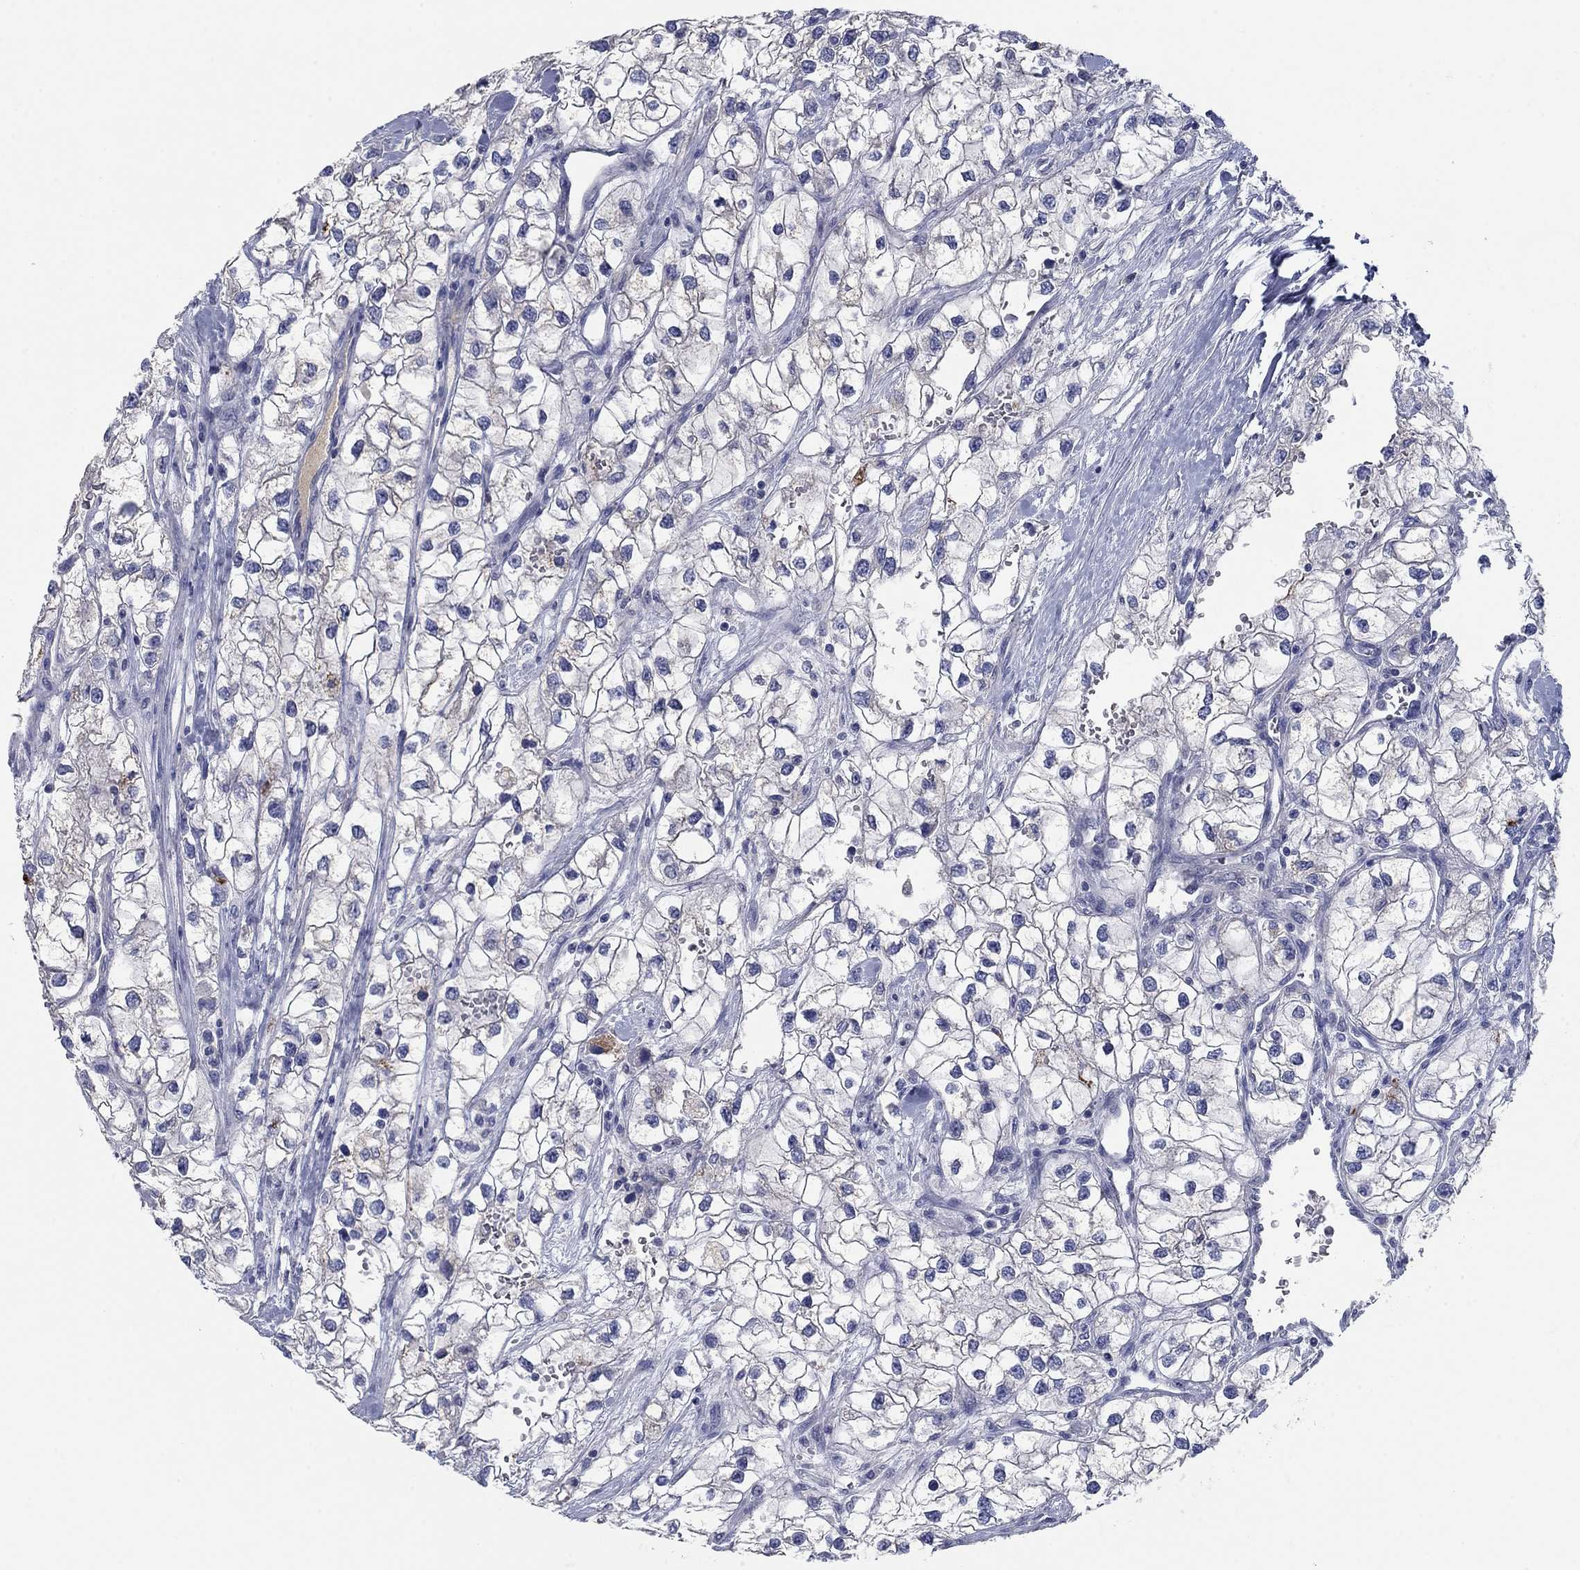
{"staining": {"intensity": "negative", "quantity": "none", "location": "none"}, "tissue": "renal cancer", "cell_type": "Tumor cells", "image_type": "cancer", "snomed": [{"axis": "morphology", "description": "Adenocarcinoma, NOS"}, {"axis": "topography", "description": "Kidney"}], "caption": "A photomicrograph of adenocarcinoma (renal) stained for a protein demonstrates no brown staining in tumor cells.", "gene": "APOC3", "patient": {"sex": "male", "age": 59}}